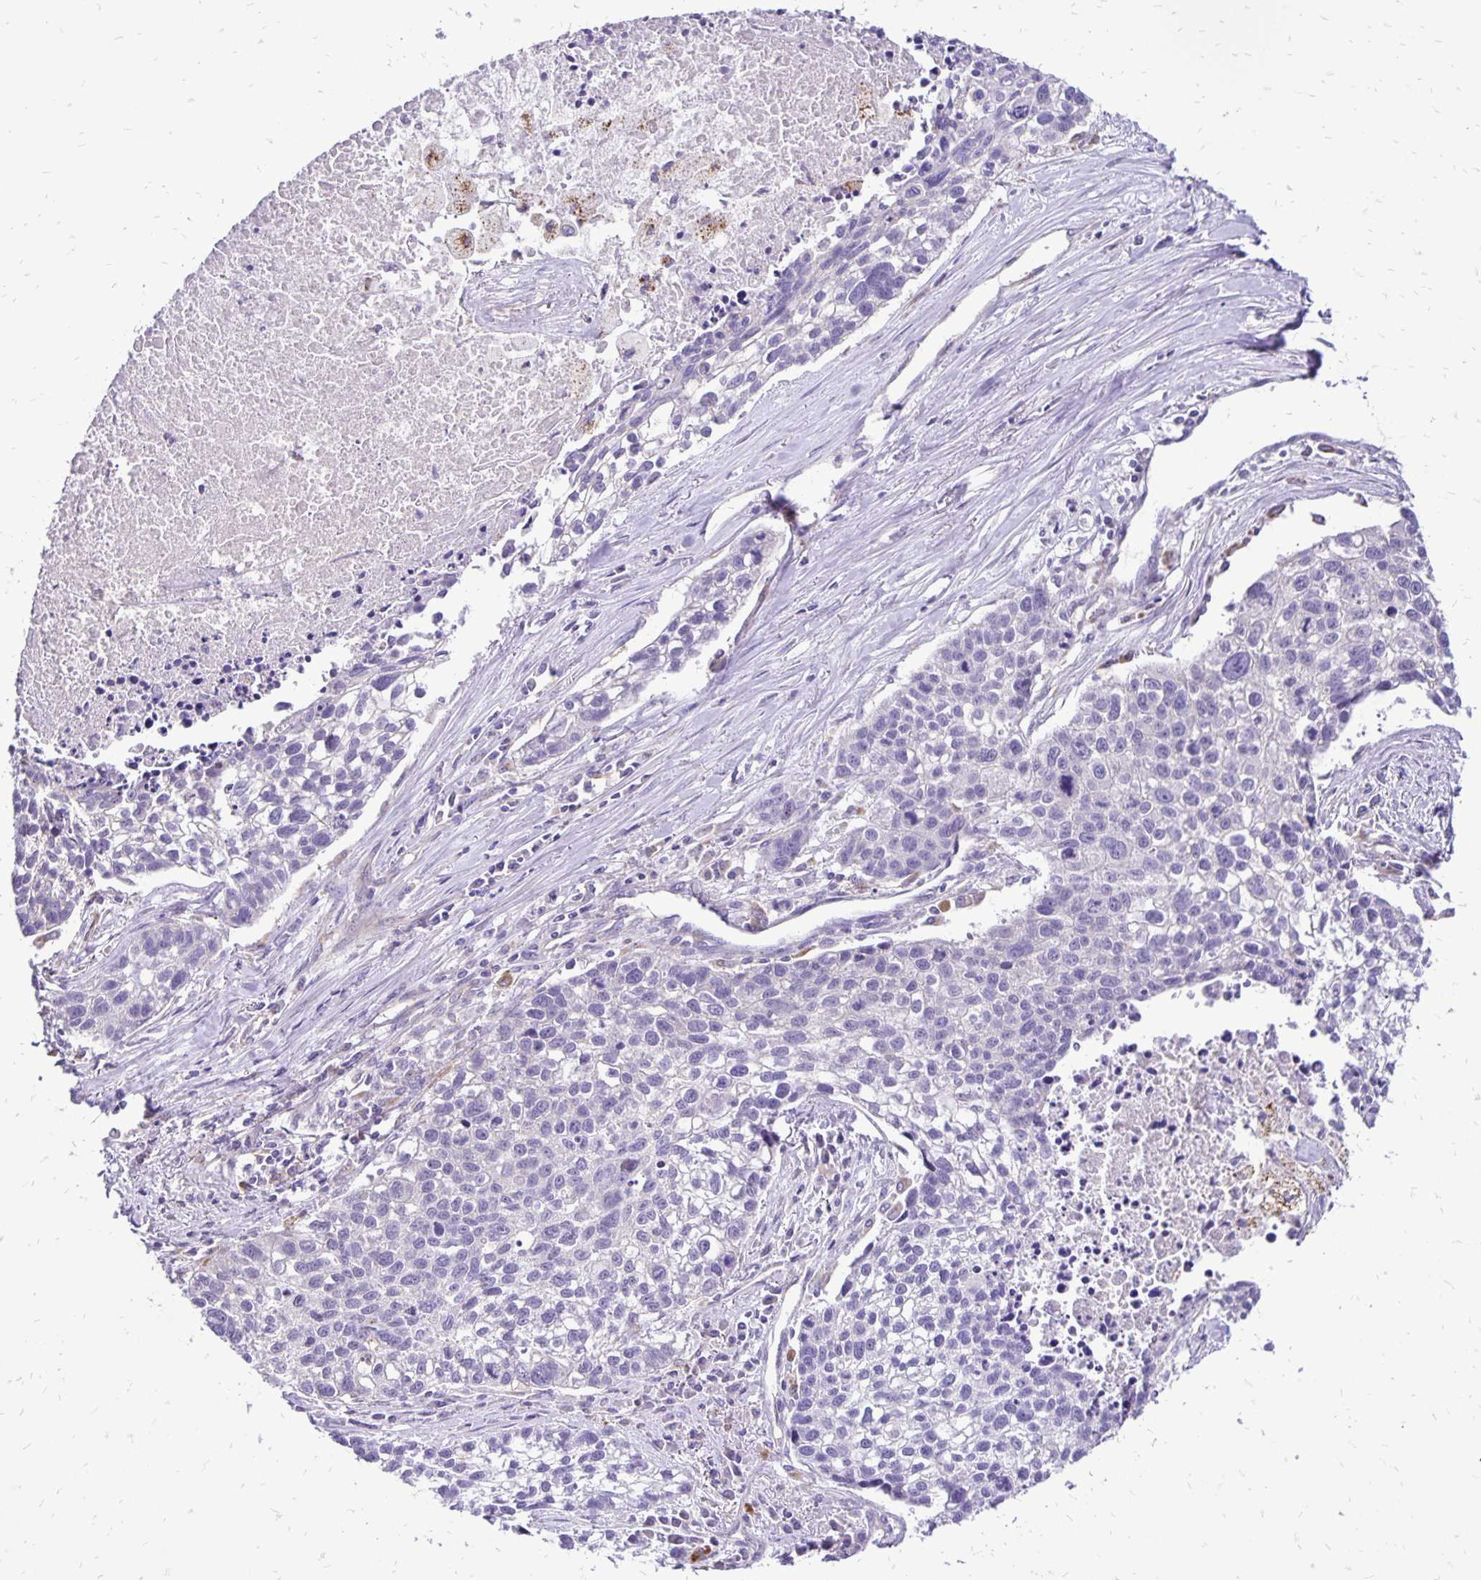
{"staining": {"intensity": "negative", "quantity": "none", "location": "none"}, "tissue": "lung cancer", "cell_type": "Tumor cells", "image_type": "cancer", "snomed": [{"axis": "morphology", "description": "Squamous cell carcinoma, NOS"}, {"axis": "topography", "description": "Lung"}], "caption": "Immunohistochemistry of human lung squamous cell carcinoma exhibits no expression in tumor cells.", "gene": "EIF5A", "patient": {"sex": "male", "age": 74}}